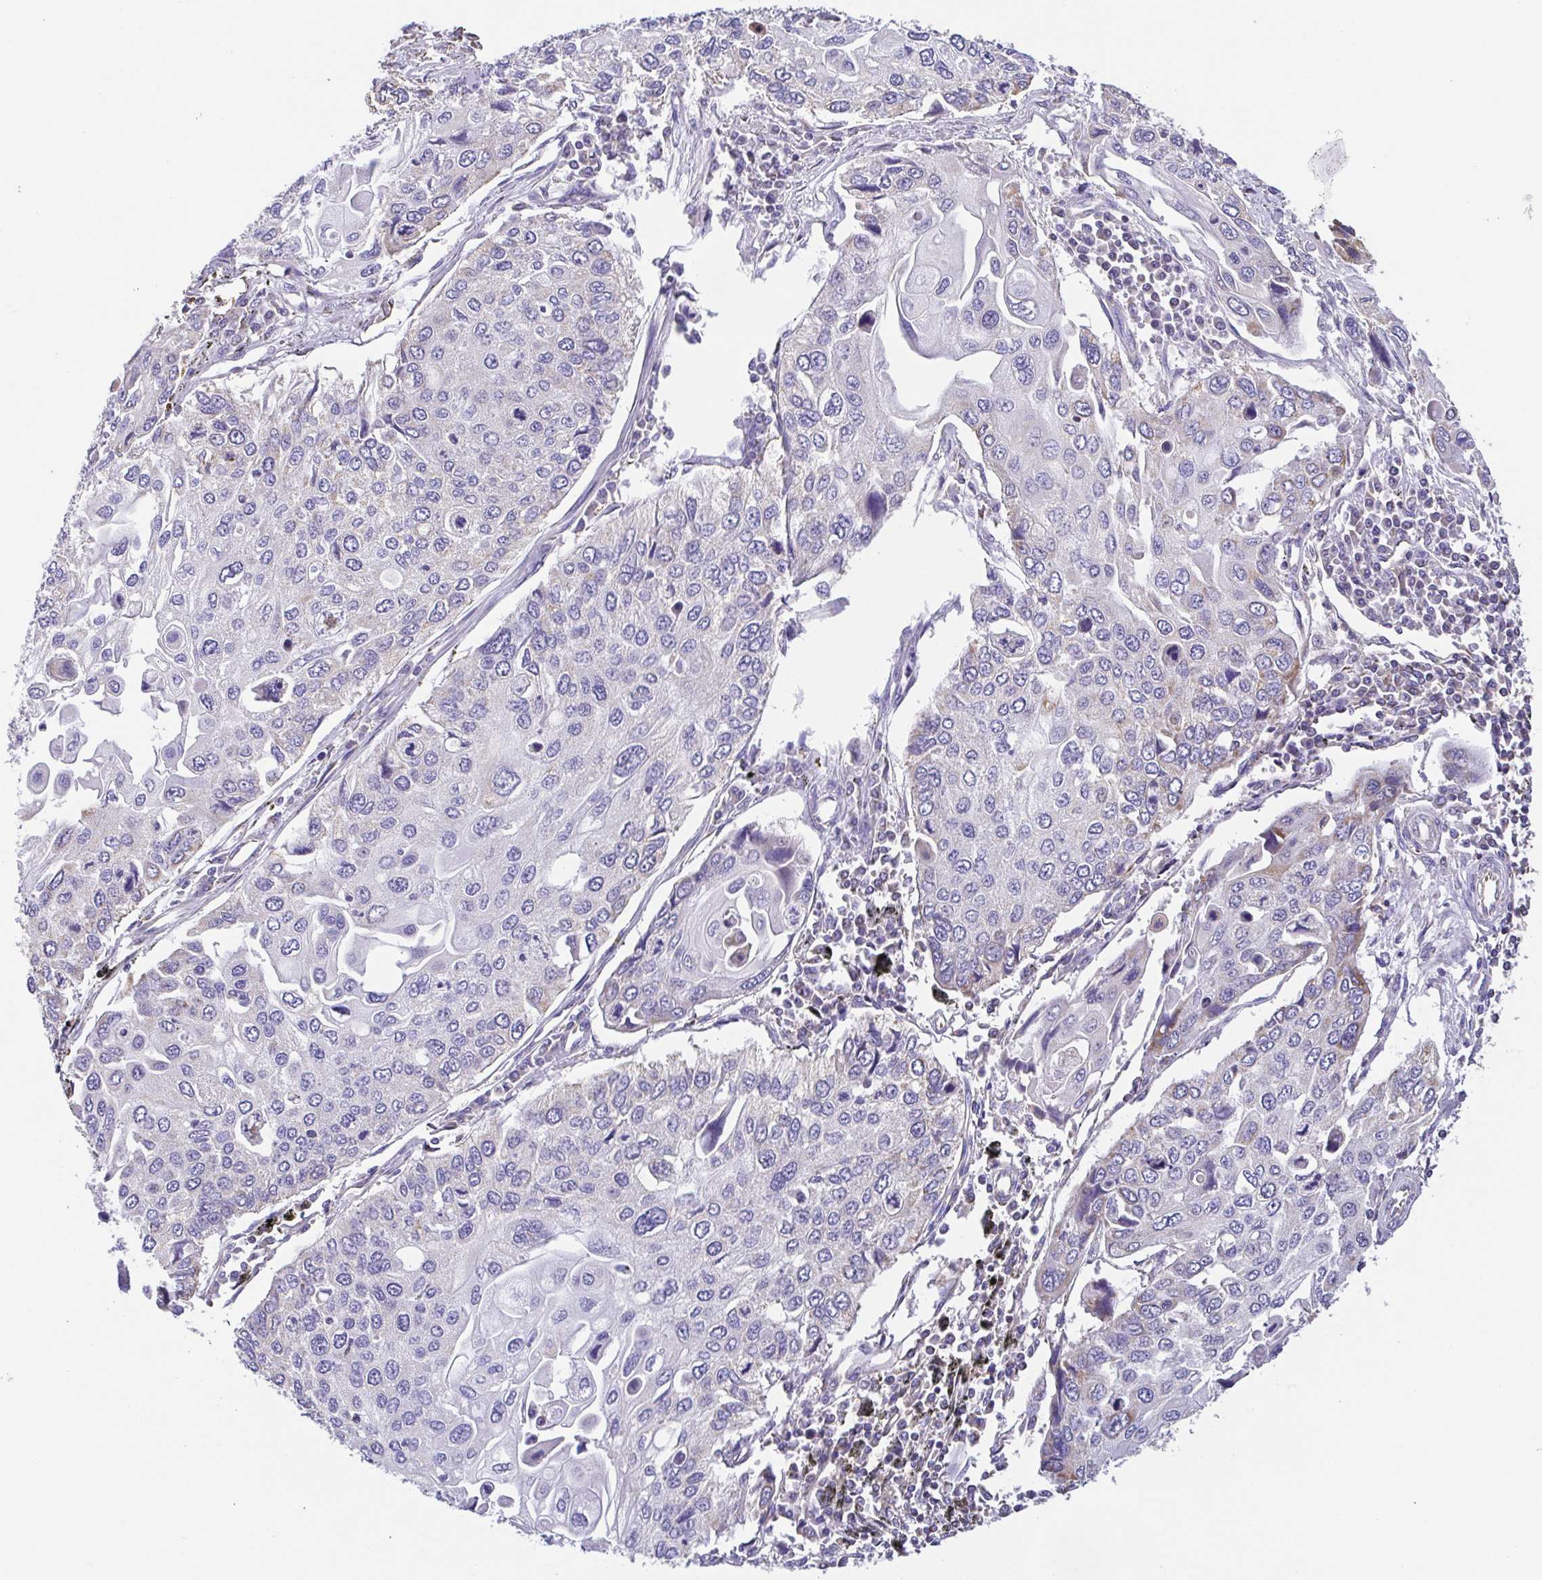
{"staining": {"intensity": "negative", "quantity": "none", "location": "none"}, "tissue": "lung cancer", "cell_type": "Tumor cells", "image_type": "cancer", "snomed": [{"axis": "morphology", "description": "Squamous cell carcinoma, NOS"}, {"axis": "morphology", "description": "Squamous cell carcinoma, metastatic, NOS"}, {"axis": "topography", "description": "Lung"}], "caption": "Micrograph shows no significant protein expression in tumor cells of lung squamous cell carcinoma.", "gene": "GINM1", "patient": {"sex": "male", "age": 63}}